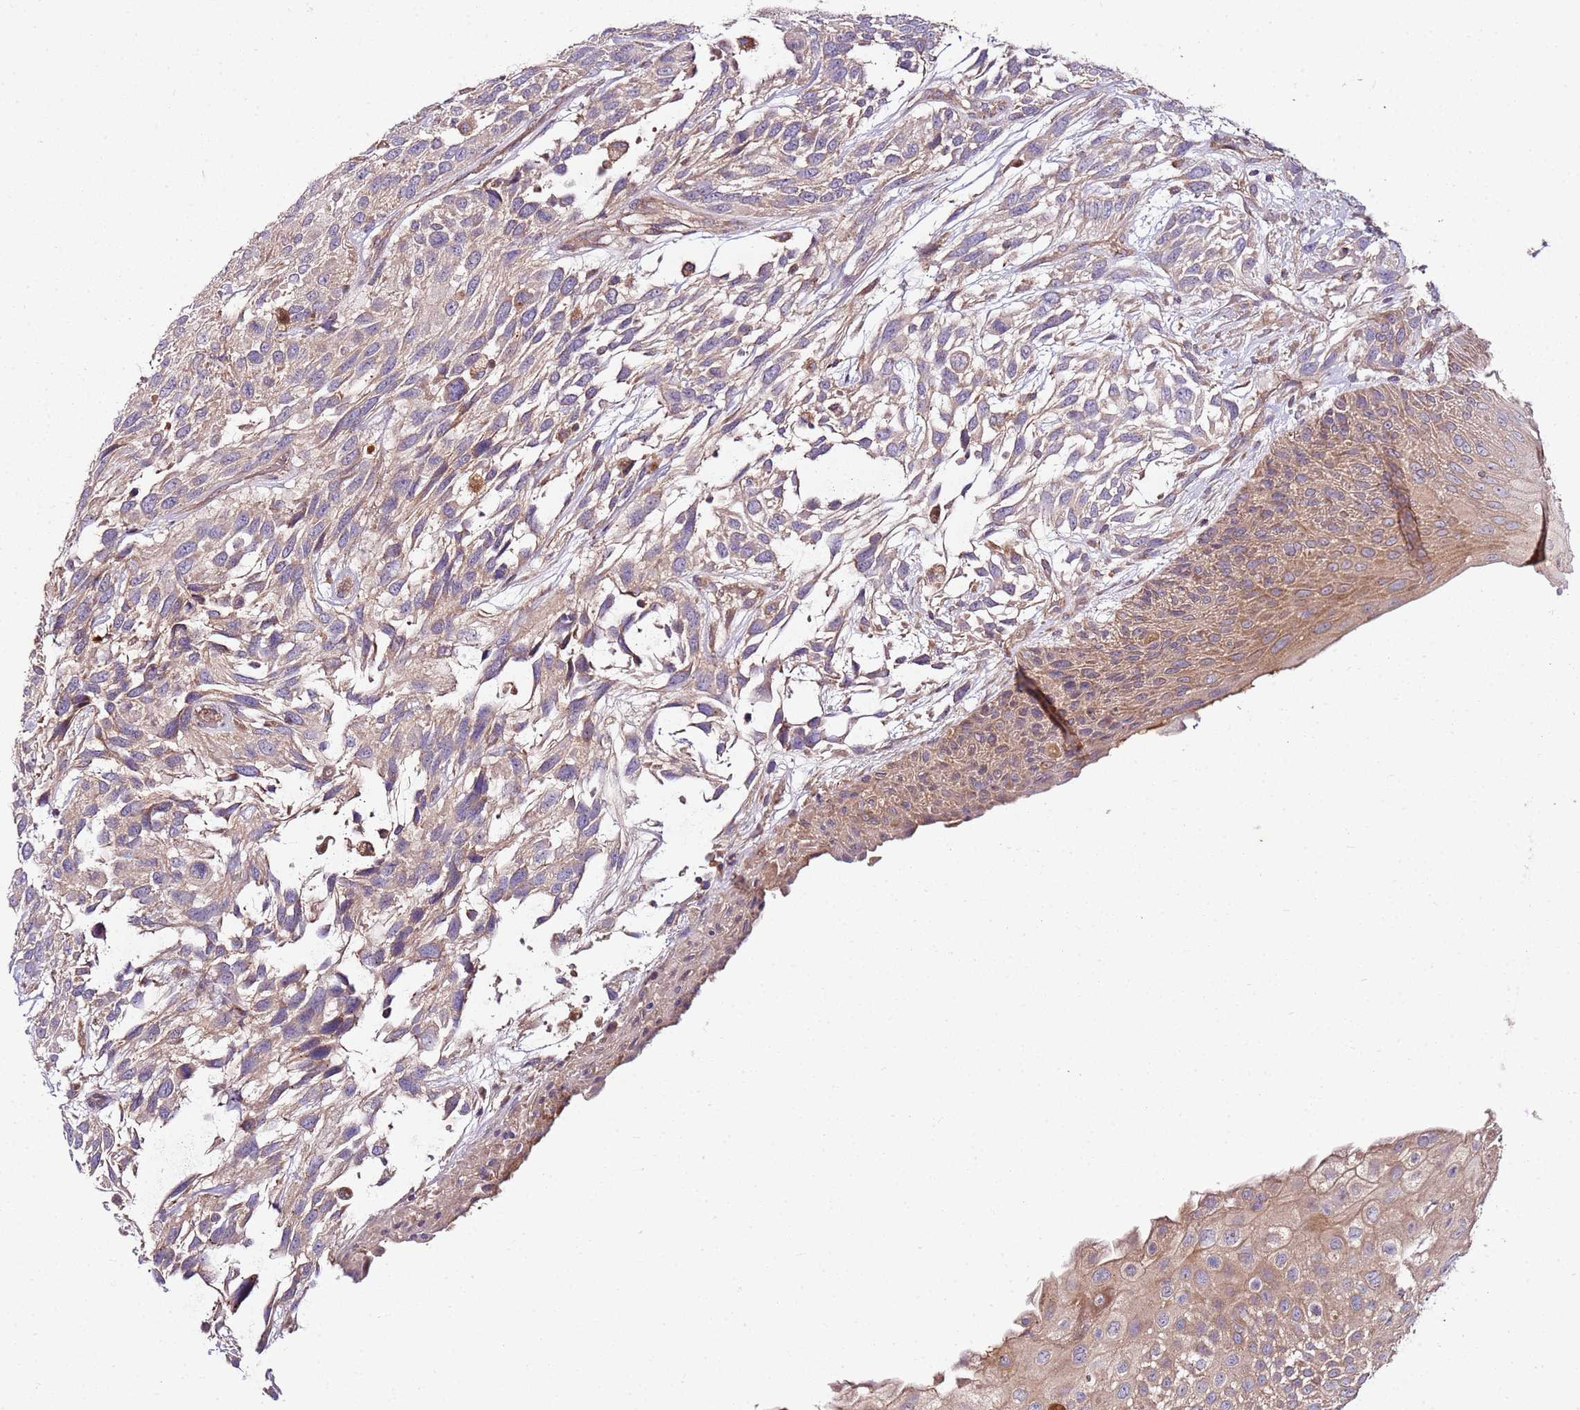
{"staining": {"intensity": "weak", "quantity": "<25%", "location": "cytoplasmic/membranous"}, "tissue": "urothelial cancer", "cell_type": "Tumor cells", "image_type": "cancer", "snomed": [{"axis": "morphology", "description": "Urothelial carcinoma, High grade"}, {"axis": "topography", "description": "Urinary bladder"}], "caption": "An image of human urothelial cancer is negative for staining in tumor cells.", "gene": "KRTAP21-3", "patient": {"sex": "female", "age": 70}}